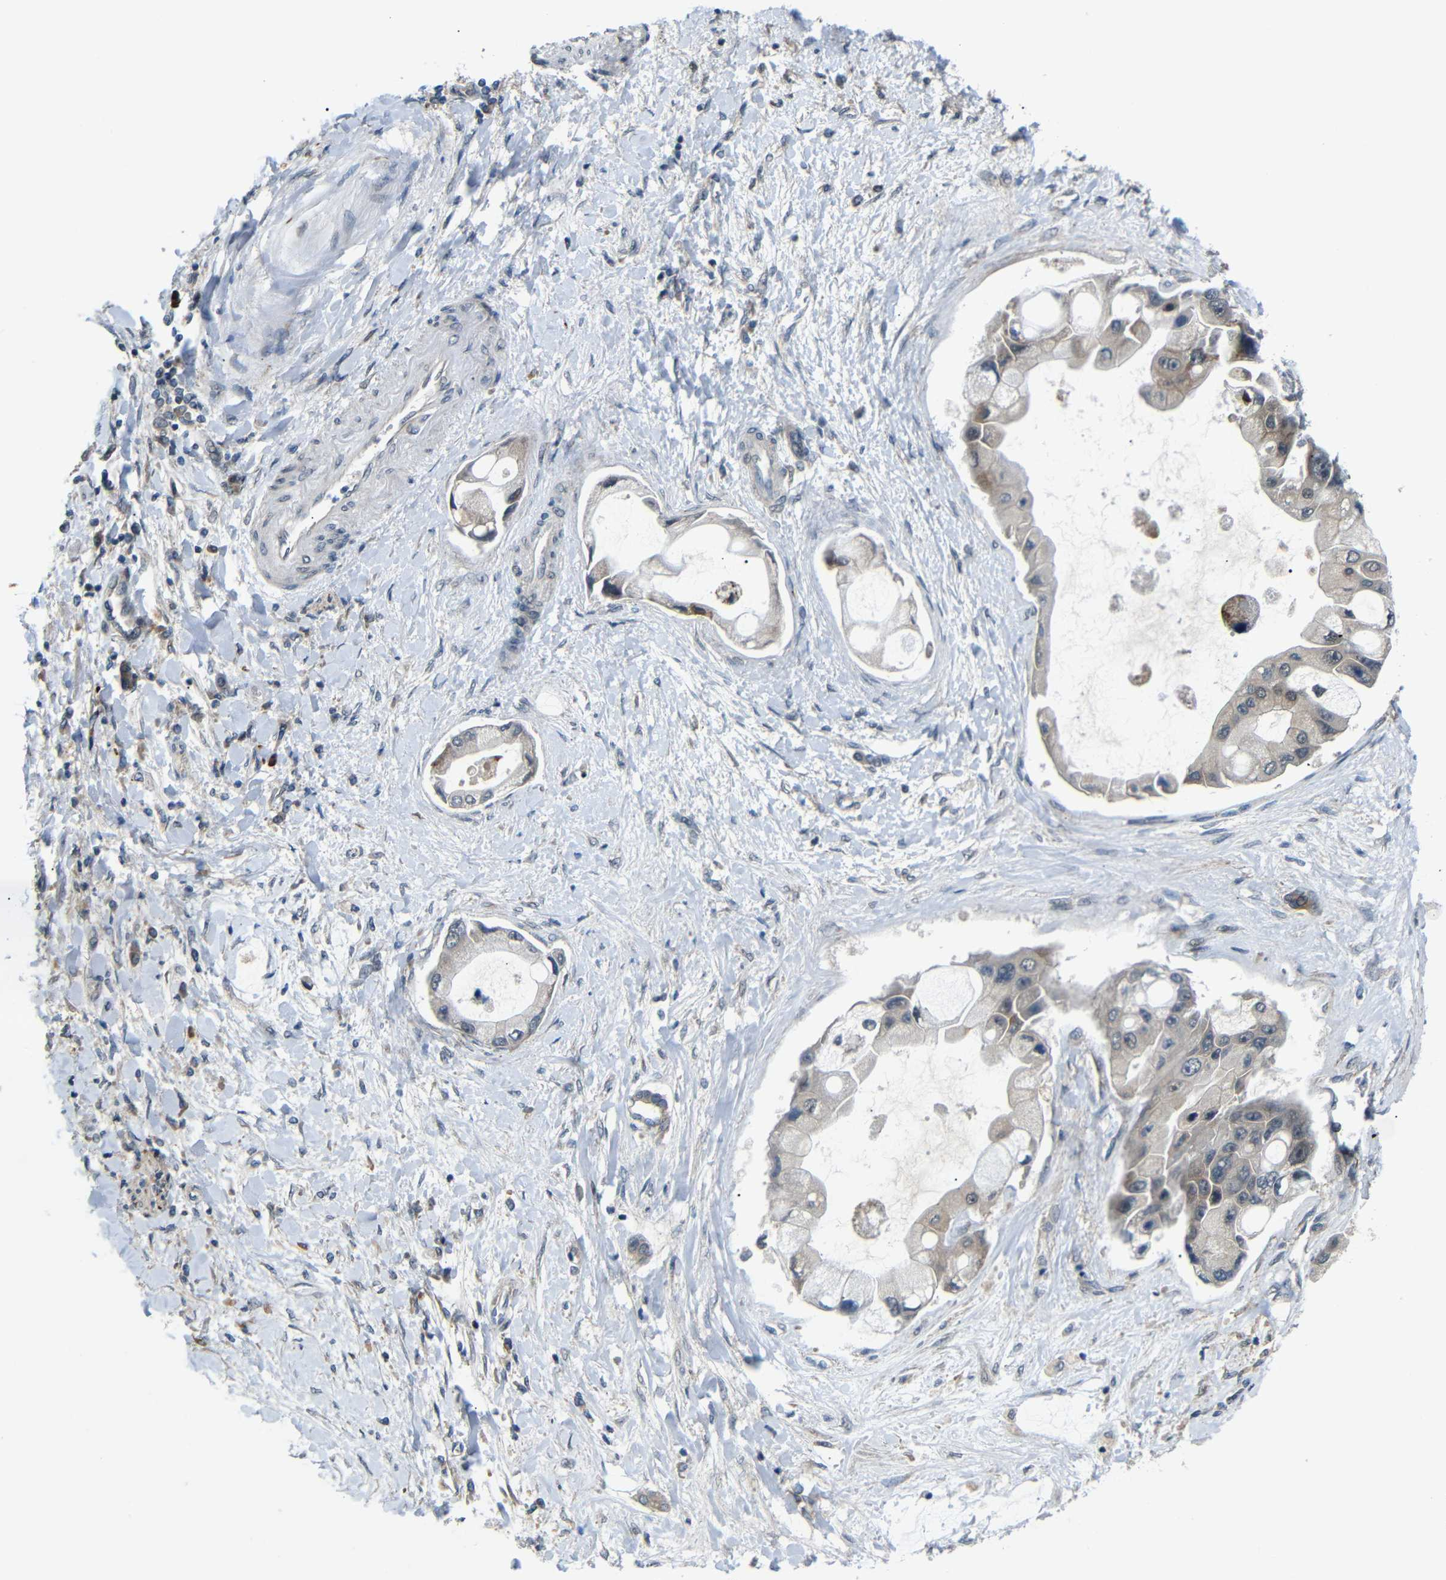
{"staining": {"intensity": "weak", "quantity": ">75%", "location": "cytoplasmic/membranous"}, "tissue": "liver cancer", "cell_type": "Tumor cells", "image_type": "cancer", "snomed": [{"axis": "morphology", "description": "Cholangiocarcinoma"}, {"axis": "topography", "description": "Liver"}], "caption": "A histopathology image of human liver cholangiocarcinoma stained for a protein shows weak cytoplasmic/membranous brown staining in tumor cells.", "gene": "SYDE1", "patient": {"sex": "male", "age": 50}}